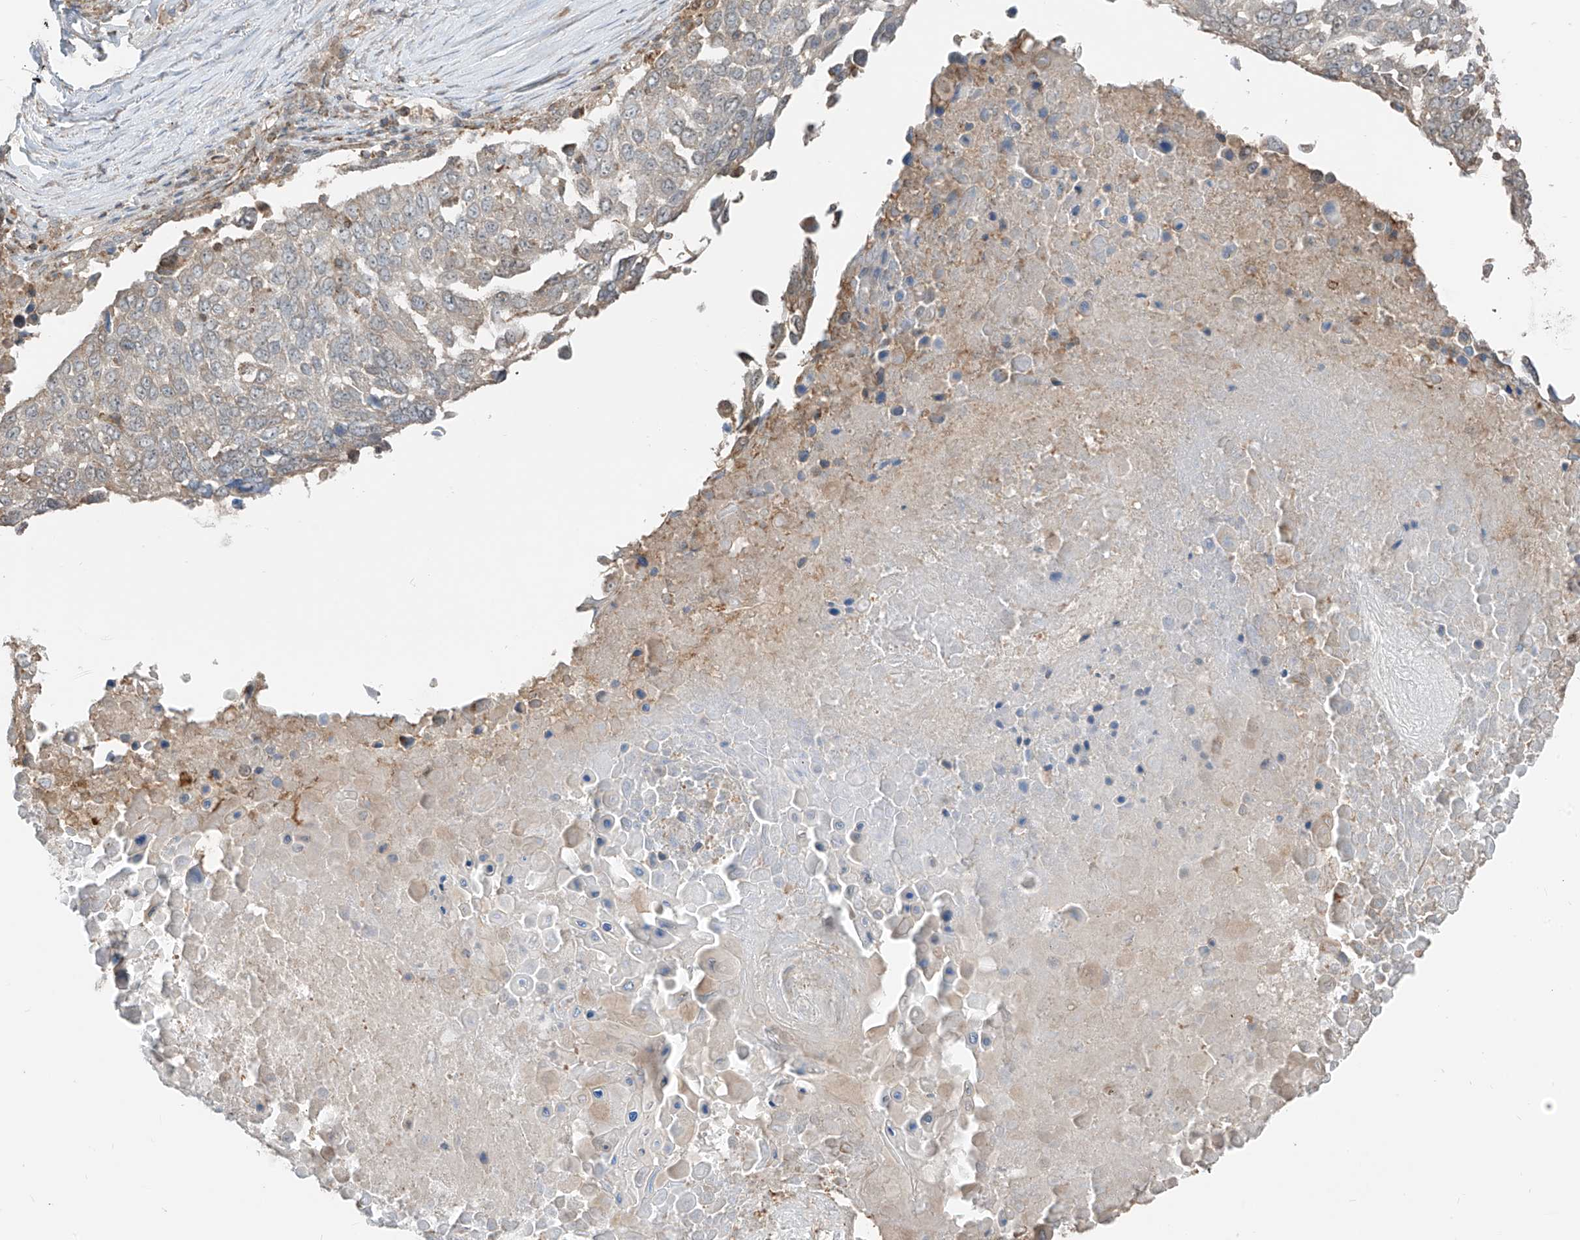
{"staining": {"intensity": "moderate", "quantity": "25%-75%", "location": "cytoplasmic/membranous"}, "tissue": "lung cancer", "cell_type": "Tumor cells", "image_type": "cancer", "snomed": [{"axis": "morphology", "description": "Squamous cell carcinoma, NOS"}, {"axis": "topography", "description": "Lung"}], "caption": "This image demonstrates IHC staining of human lung cancer (squamous cell carcinoma), with medium moderate cytoplasmic/membranous staining in about 25%-75% of tumor cells.", "gene": "ETHE1", "patient": {"sex": "male", "age": 66}}